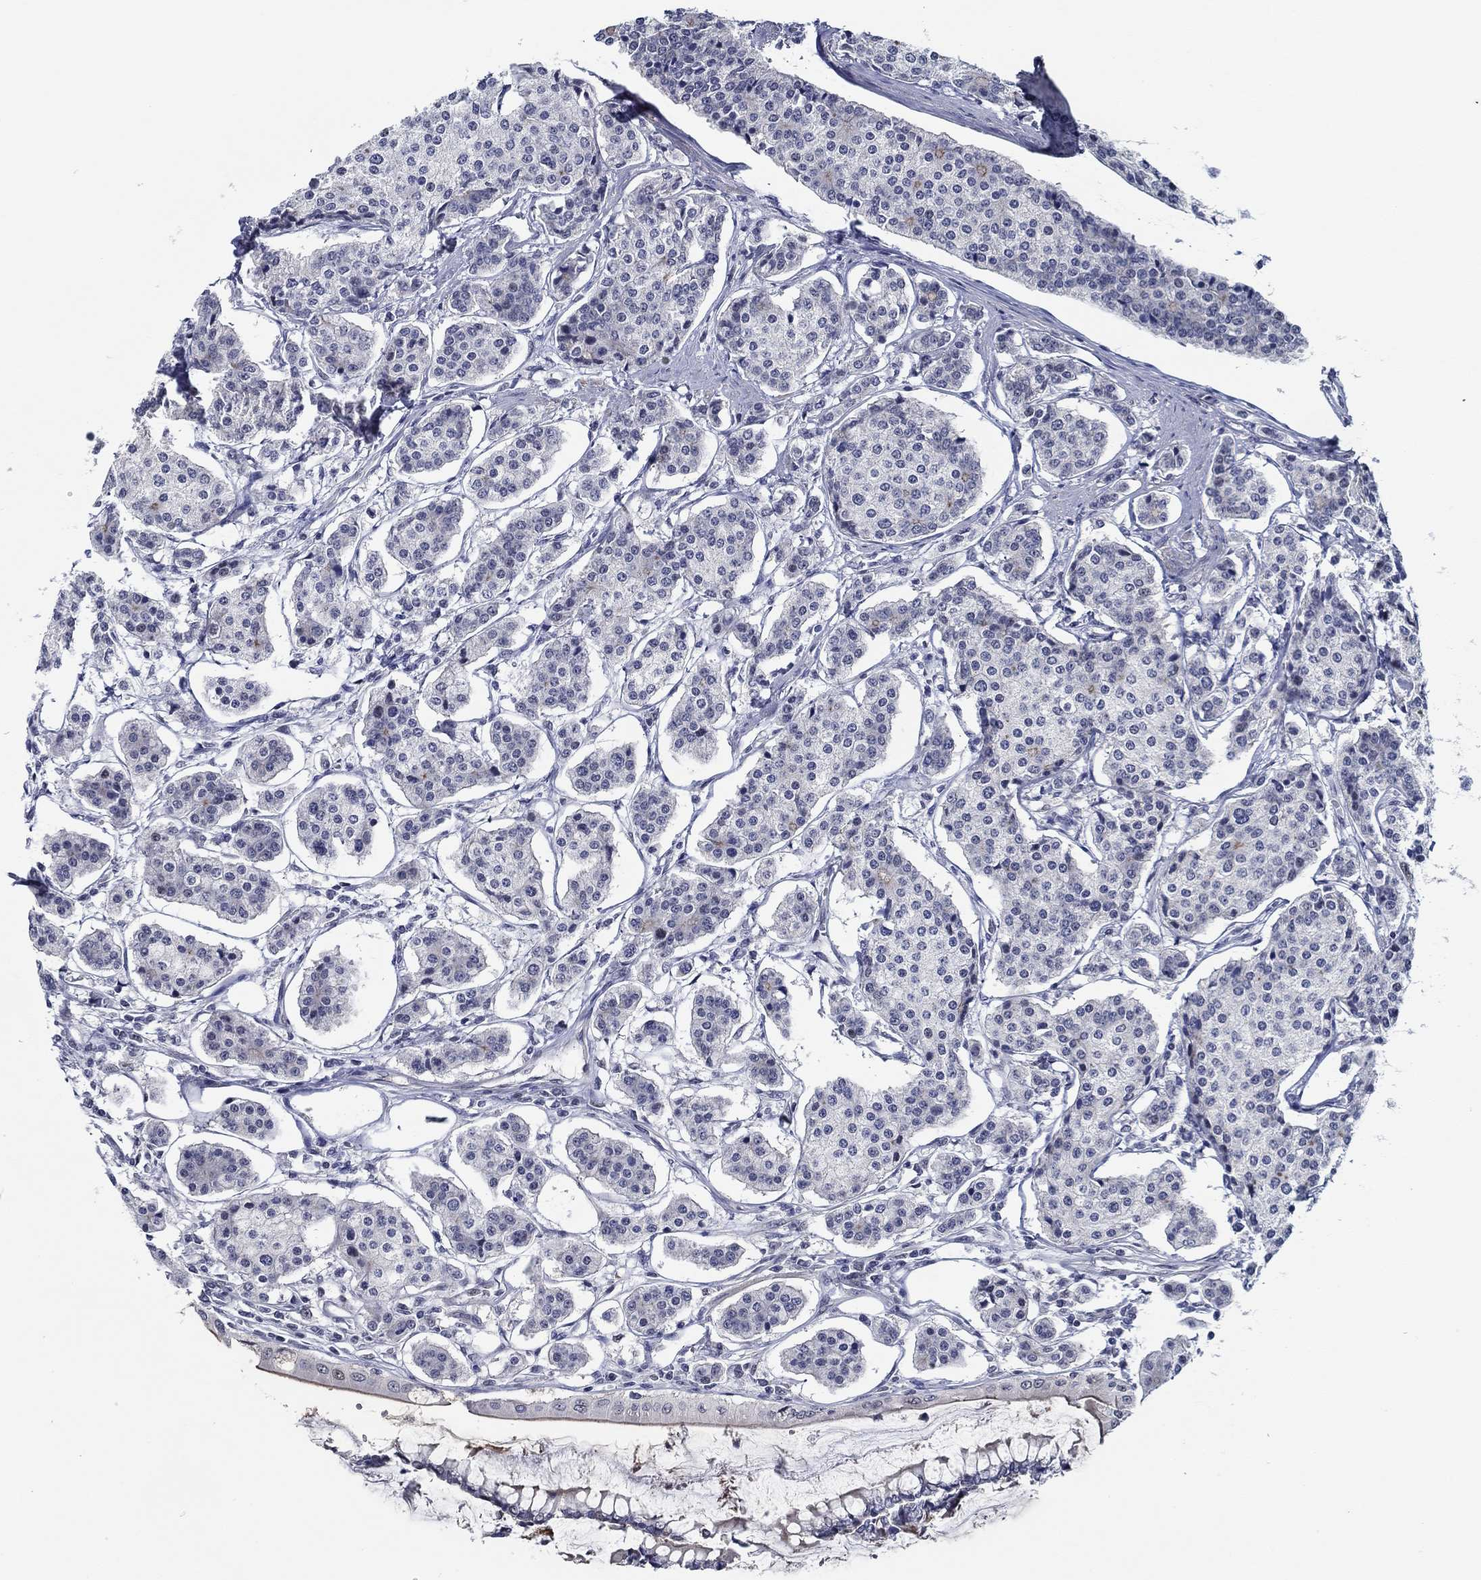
{"staining": {"intensity": "weak", "quantity": "<25%", "location": "cytoplasmic/membranous"}, "tissue": "carcinoid", "cell_type": "Tumor cells", "image_type": "cancer", "snomed": [{"axis": "morphology", "description": "Carcinoid, malignant, NOS"}, {"axis": "topography", "description": "Small intestine"}], "caption": "Immunohistochemistry of human carcinoid reveals no staining in tumor cells.", "gene": "SLC34A1", "patient": {"sex": "female", "age": 65}}